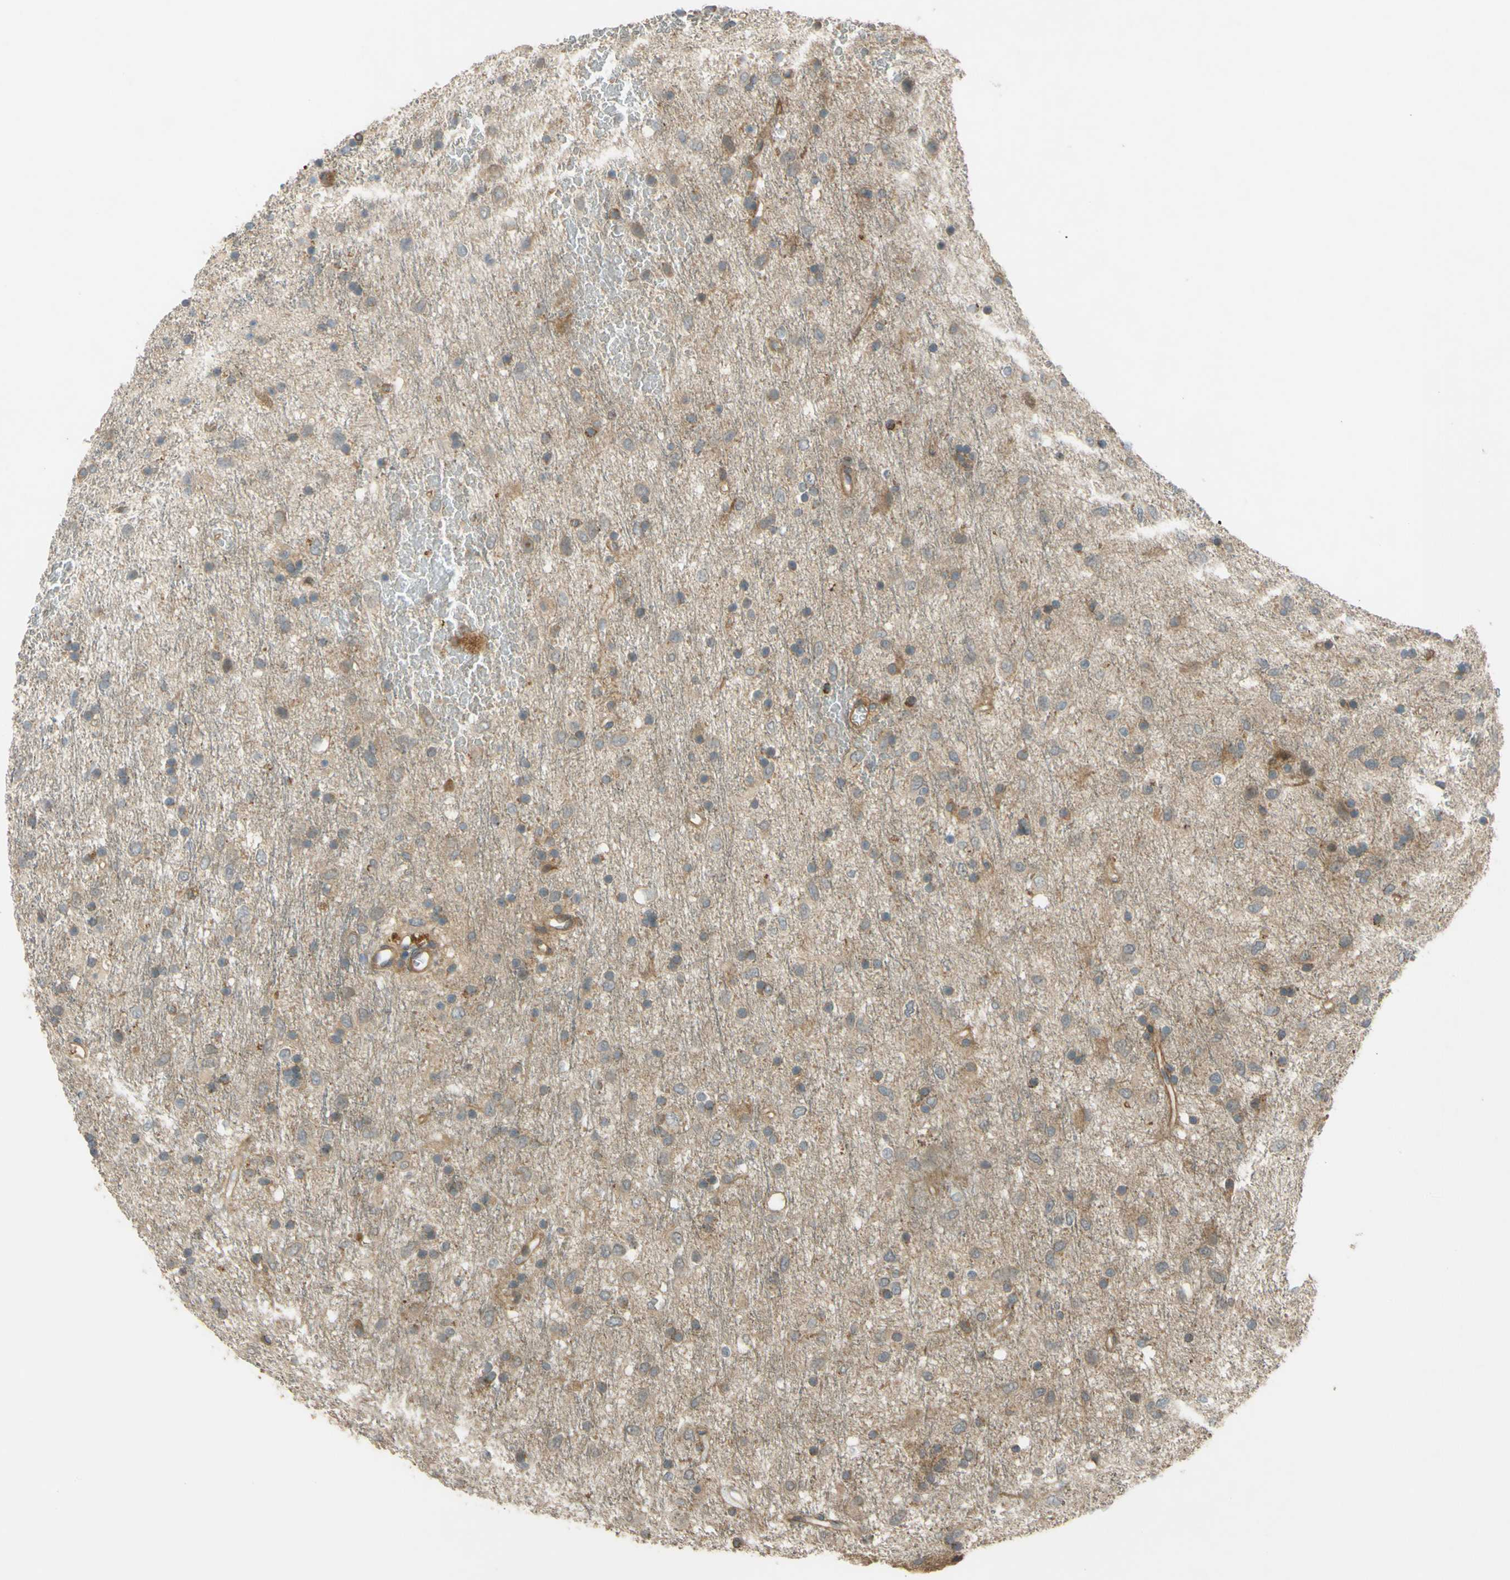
{"staining": {"intensity": "weak", "quantity": ">75%", "location": "cytoplasmic/membranous"}, "tissue": "glioma", "cell_type": "Tumor cells", "image_type": "cancer", "snomed": [{"axis": "morphology", "description": "Glioma, malignant, Low grade"}, {"axis": "topography", "description": "Brain"}], "caption": "This histopathology image exhibits immunohistochemistry staining of glioma, with low weak cytoplasmic/membranous positivity in about >75% of tumor cells.", "gene": "FLII", "patient": {"sex": "male", "age": 77}}